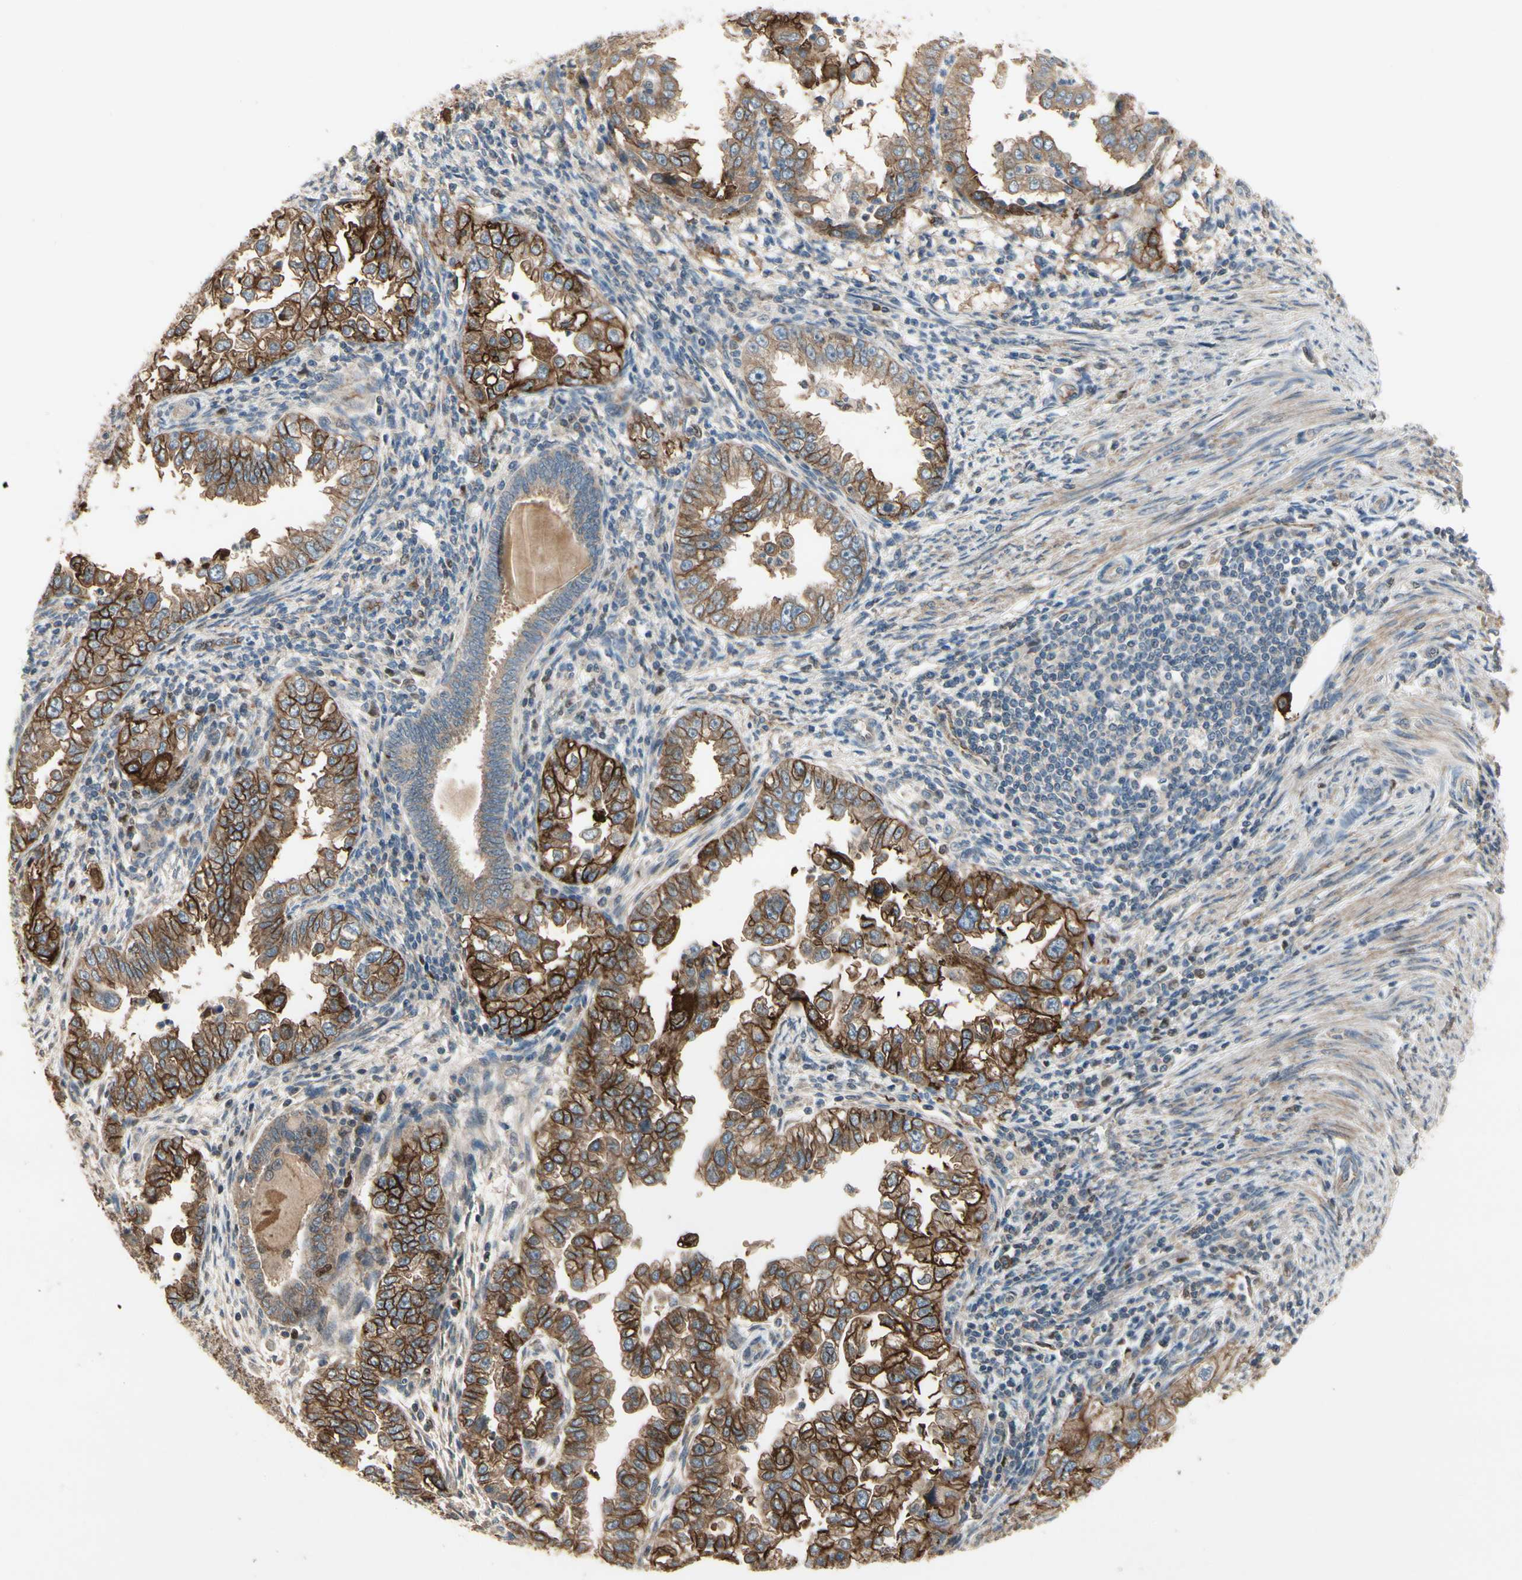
{"staining": {"intensity": "strong", "quantity": "25%-75%", "location": "cytoplasmic/membranous"}, "tissue": "endometrial cancer", "cell_type": "Tumor cells", "image_type": "cancer", "snomed": [{"axis": "morphology", "description": "Adenocarcinoma, NOS"}, {"axis": "topography", "description": "Endometrium"}], "caption": "A brown stain labels strong cytoplasmic/membranous staining of a protein in adenocarcinoma (endometrial) tumor cells.", "gene": "CGREF1", "patient": {"sex": "female", "age": 85}}